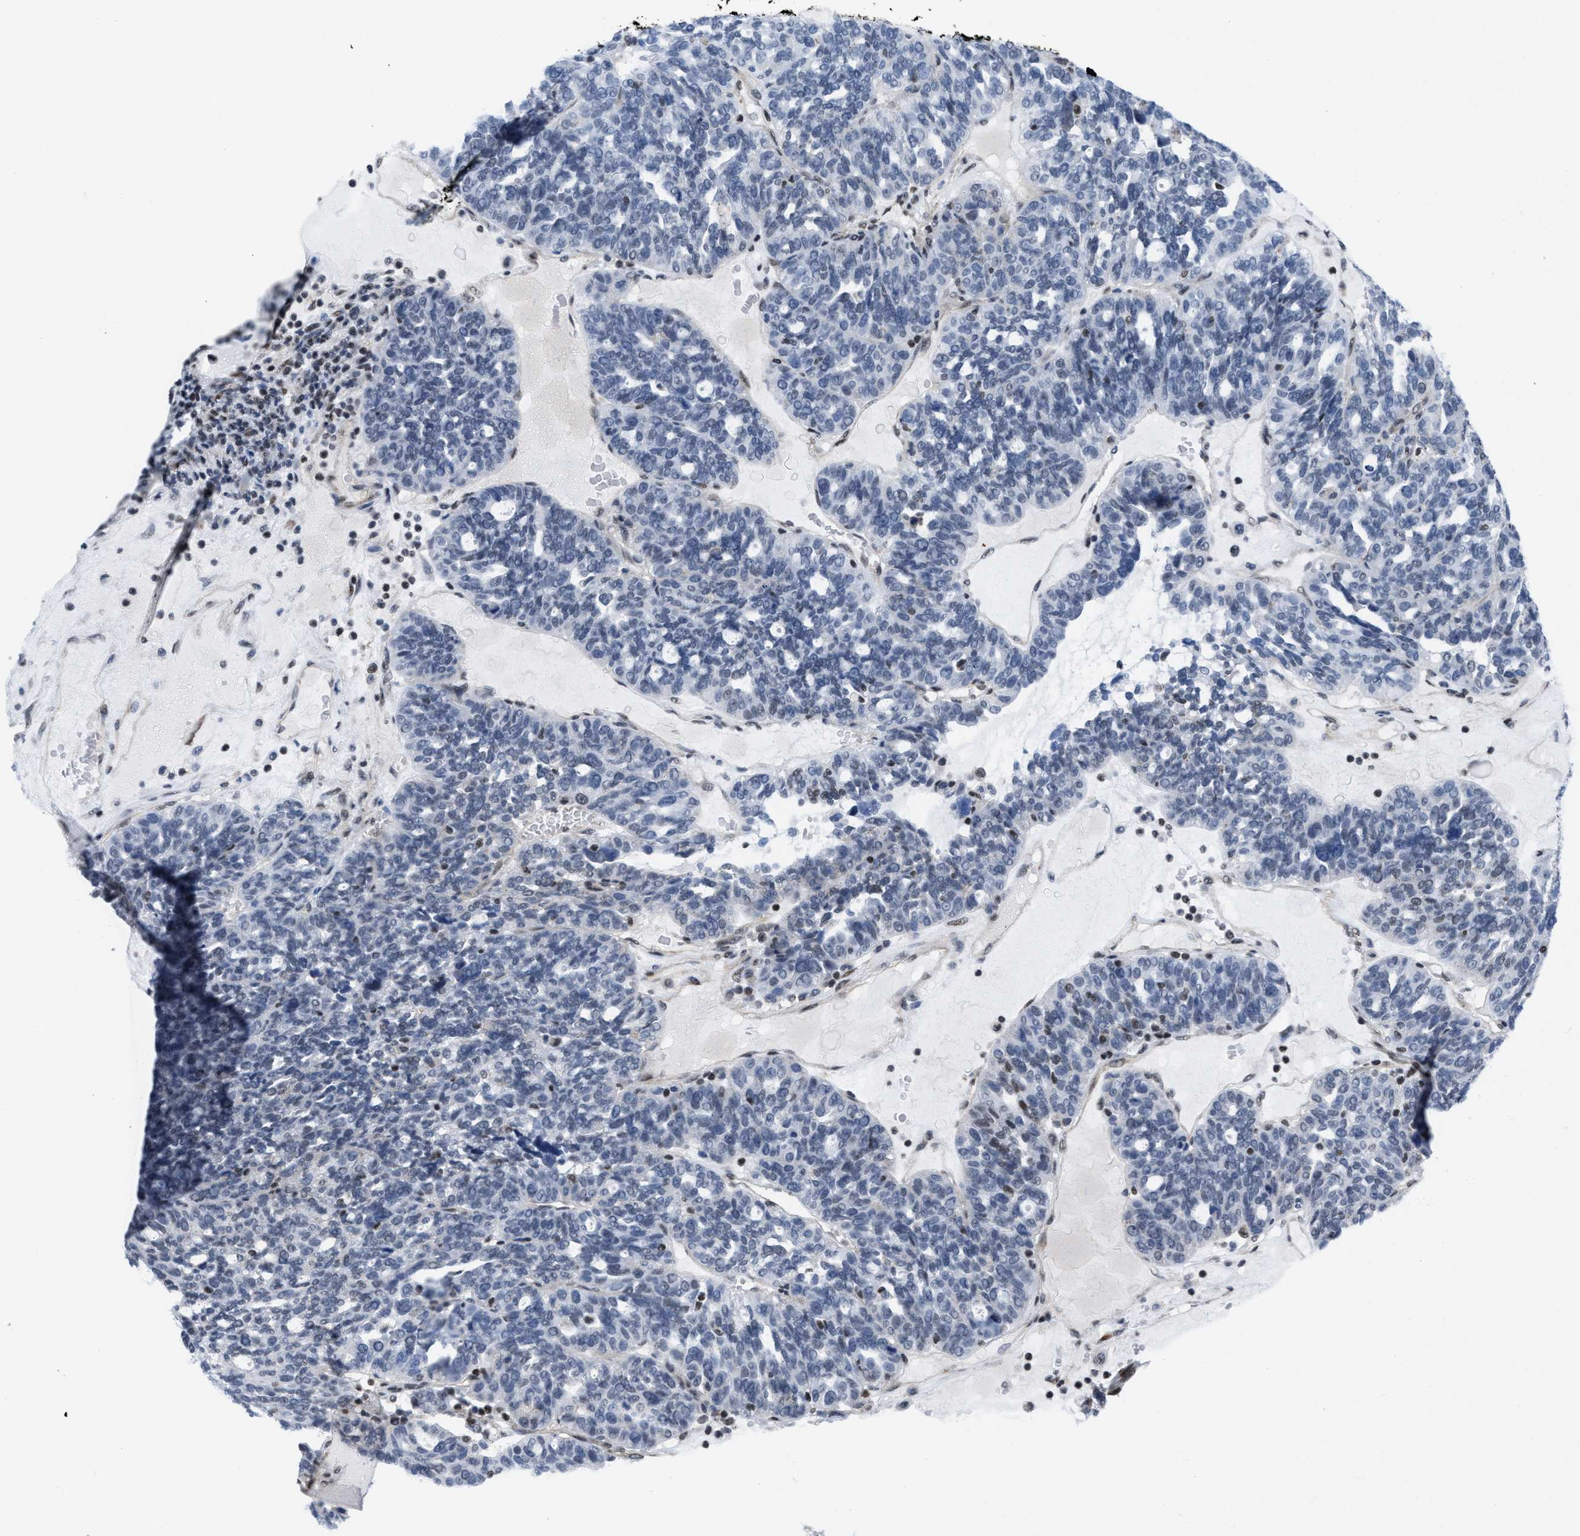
{"staining": {"intensity": "negative", "quantity": "none", "location": "none"}, "tissue": "ovarian cancer", "cell_type": "Tumor cells", "image_type": "cancer", "snomed": [{"axis": "morphology", "description": "Cystadenocarcinoma, serous, NOS"}, {"axis": "topography", "description": "Ovary"}], "caption": "Serous cystadenocarcinoma (ovarian) stained for a protein using immunohistochemistry demonstrates no expression tumor cells.", "gene": "MIER1", "patient": {"sex": "female", "age": 59}}